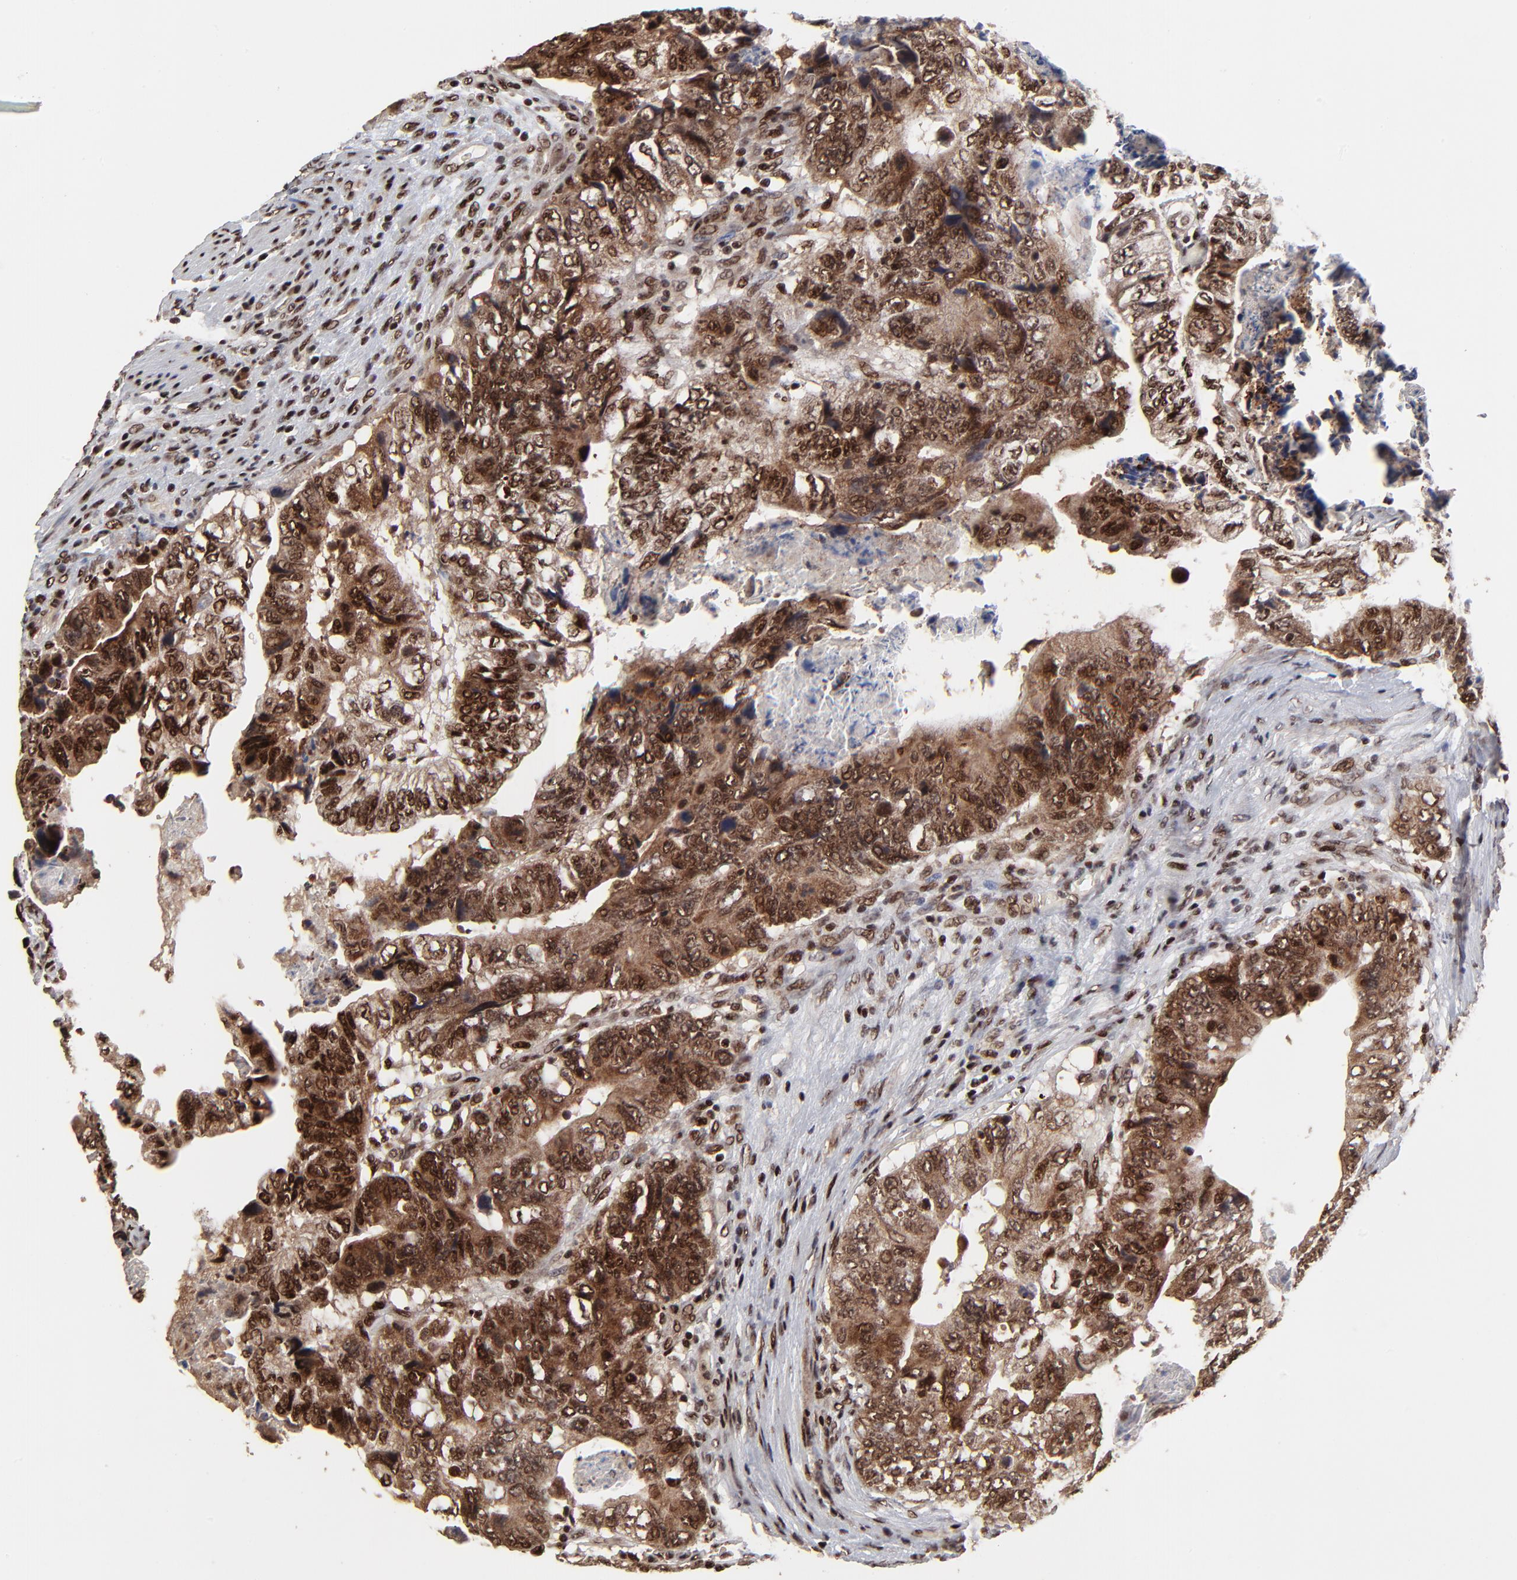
{"staining": {"intensity": "strong", "quantity": ">75%", "location": "cytoplasmic/membranous,nuclear"}, "tissue": "colorectal cancer", "cell_type": "Tumor cells", "image_type": "cancer", "snomed": [{"axis": "morphology", "description": "Adenocarcinoma, NOS"}, {"axis": "topography", "description": "Rectum"}], "caption": "Protein staining demonstrates strong cytoplasmic/membranous and nuclear staining in about >75% of tumor cells in colorectal adenocarcinoma.", "gene": "RBM22", "patient": {"sex": "female", "age": 82}}